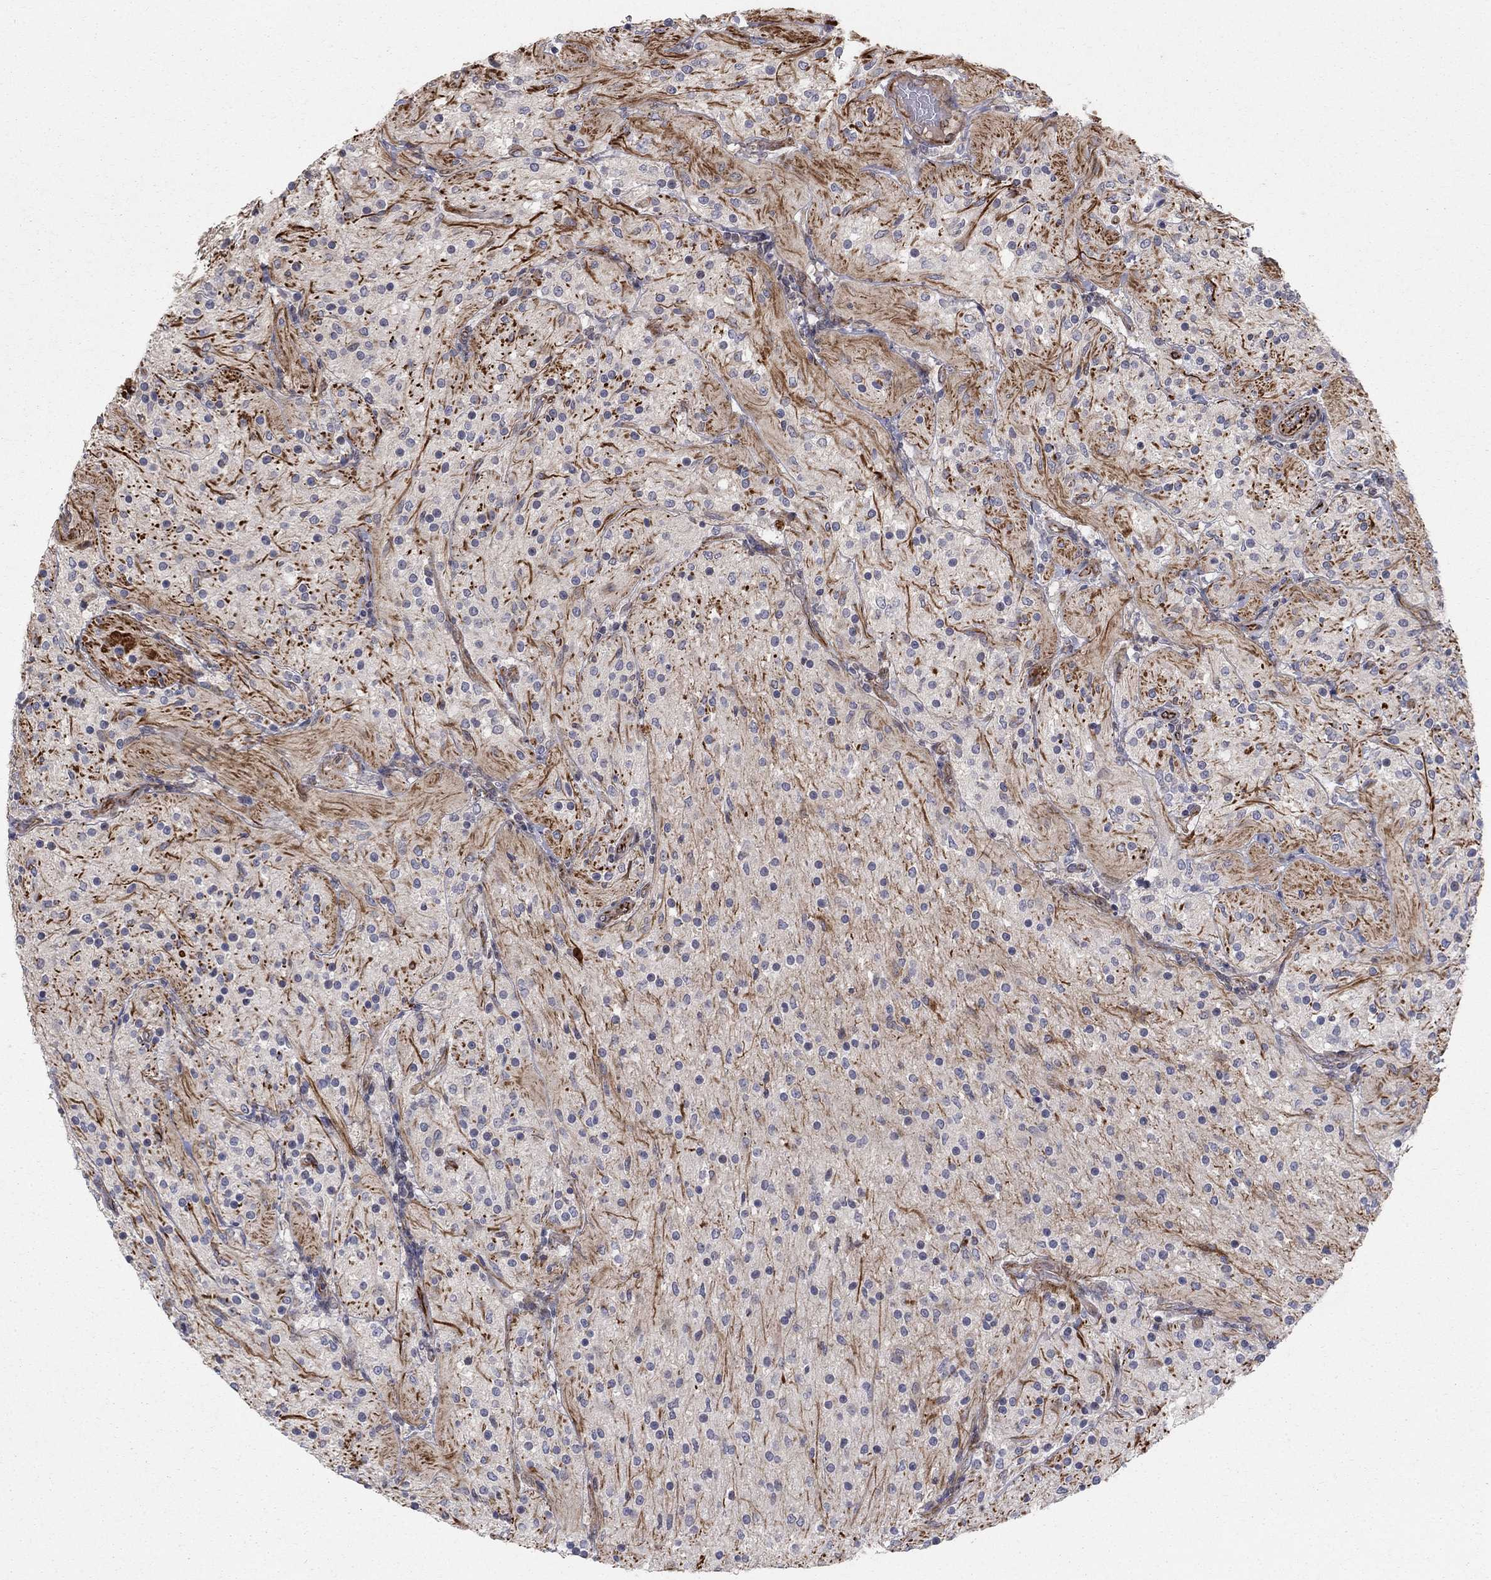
{"staining": {"intensity": "negative", "quantity": "none", "location": "none"}, "tissue": "glioma", "cell_type": "Tumor cells", "image_type": "cancer", "snomed": [{"axis": "morphology", "description": "Glioma, malignant, Low grade"}, {"axis": "topography", "description": "Brain"}], "caption": "IHC of malignant glioma (low-grade) shows no positivity in tumor cells.", "gene": "MSRA", "patient": {"sex": "male", "age": 3}}